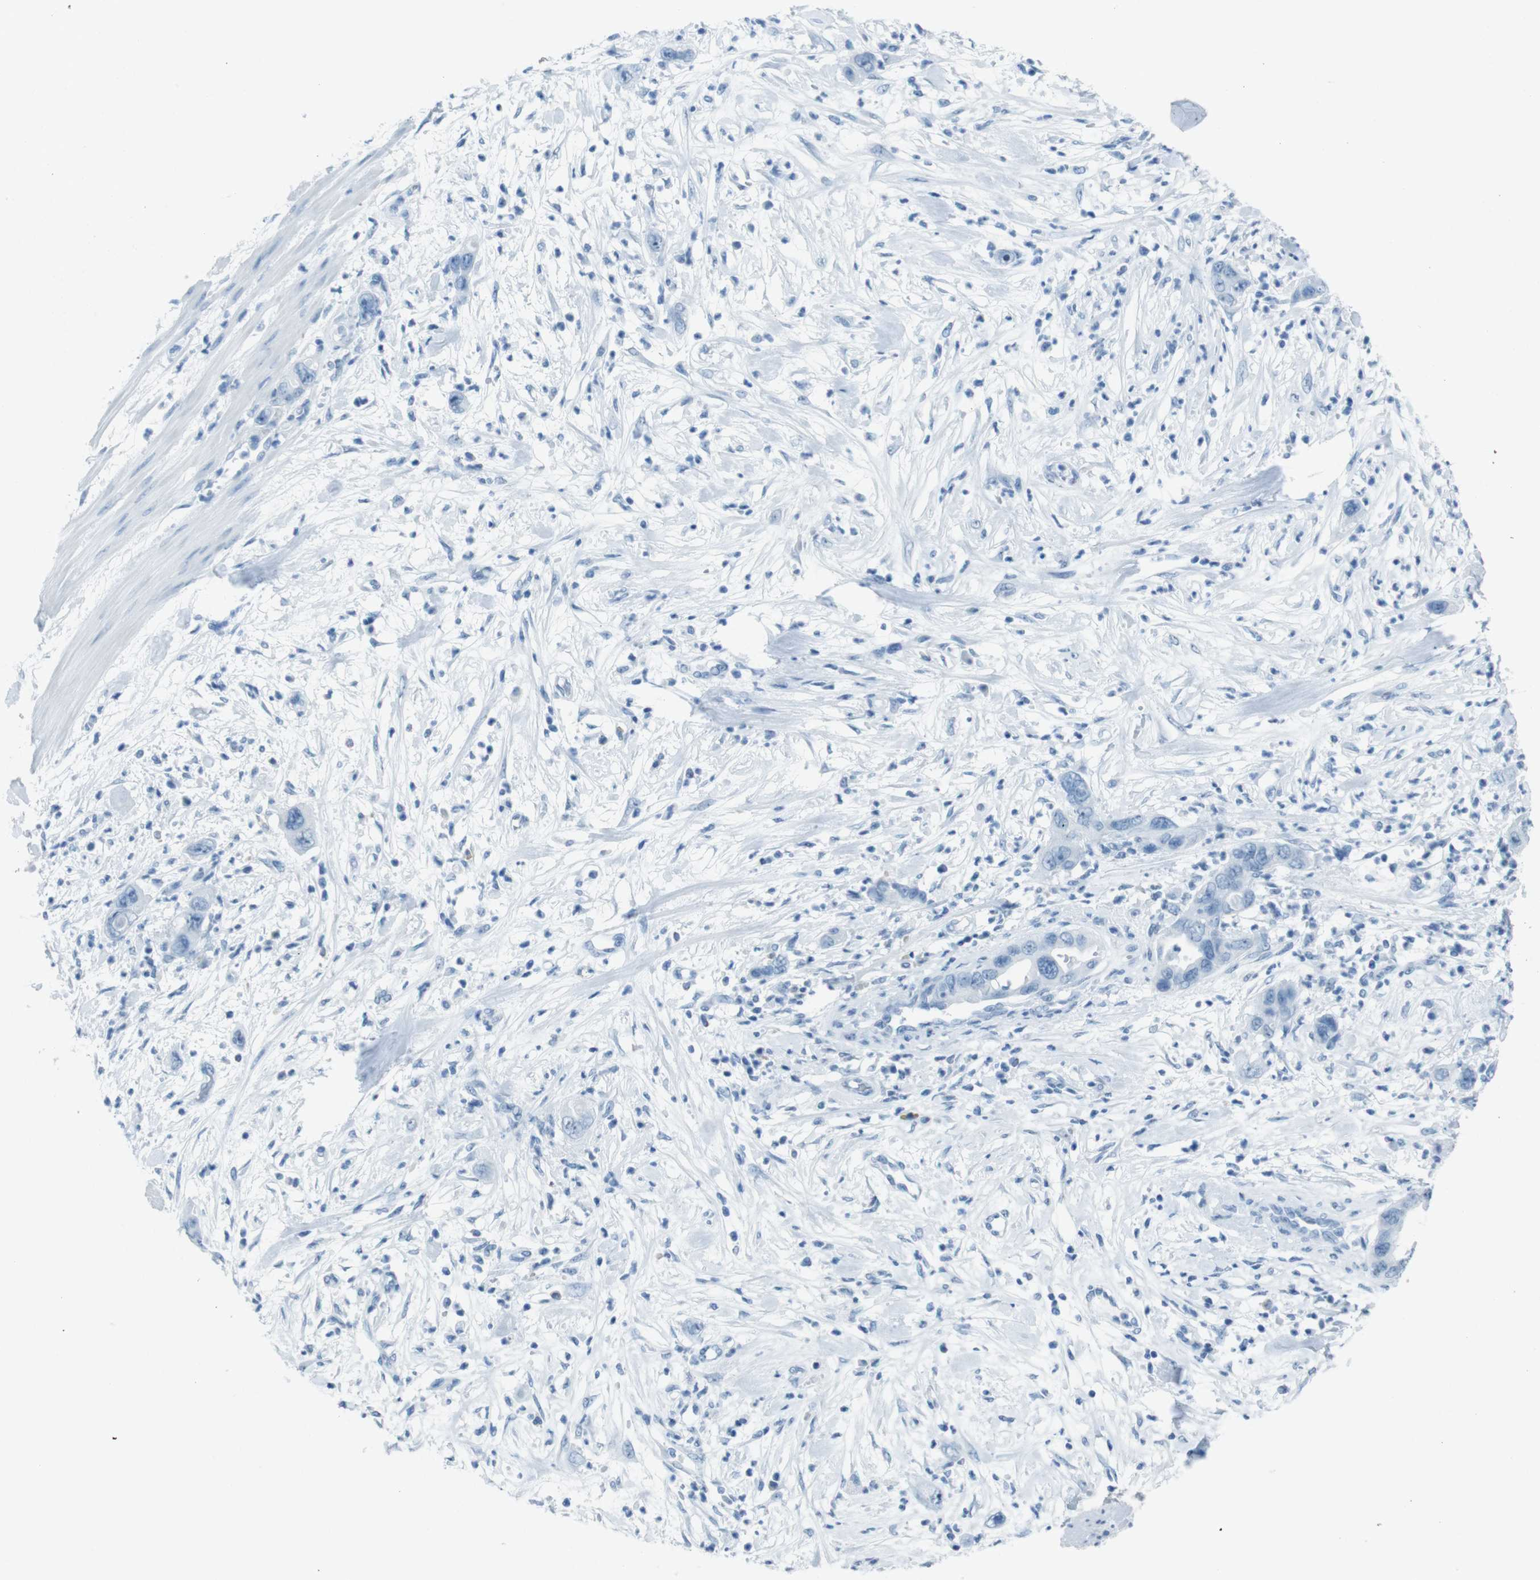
{"staining": {"intensity": "negative", "quantity": "none", "location": "none"}, "tissue": "pancreatic cancer", "cell_type": "Tumor cells", "image_type": "cancer", "snomed": [{"axis": "morphology", "description": "Adenocarcinoma, NOS"}, {"axis": "topography", "description": "Pancreas"}], "caption": "This is a image of immunohistochemistry (IHC) staining of pancreatic cancer (adenocarcinoma), which shows no expression in tumor cells.", "gene": "TMEM207", "patient": {"sex": "female", "age": 71}}